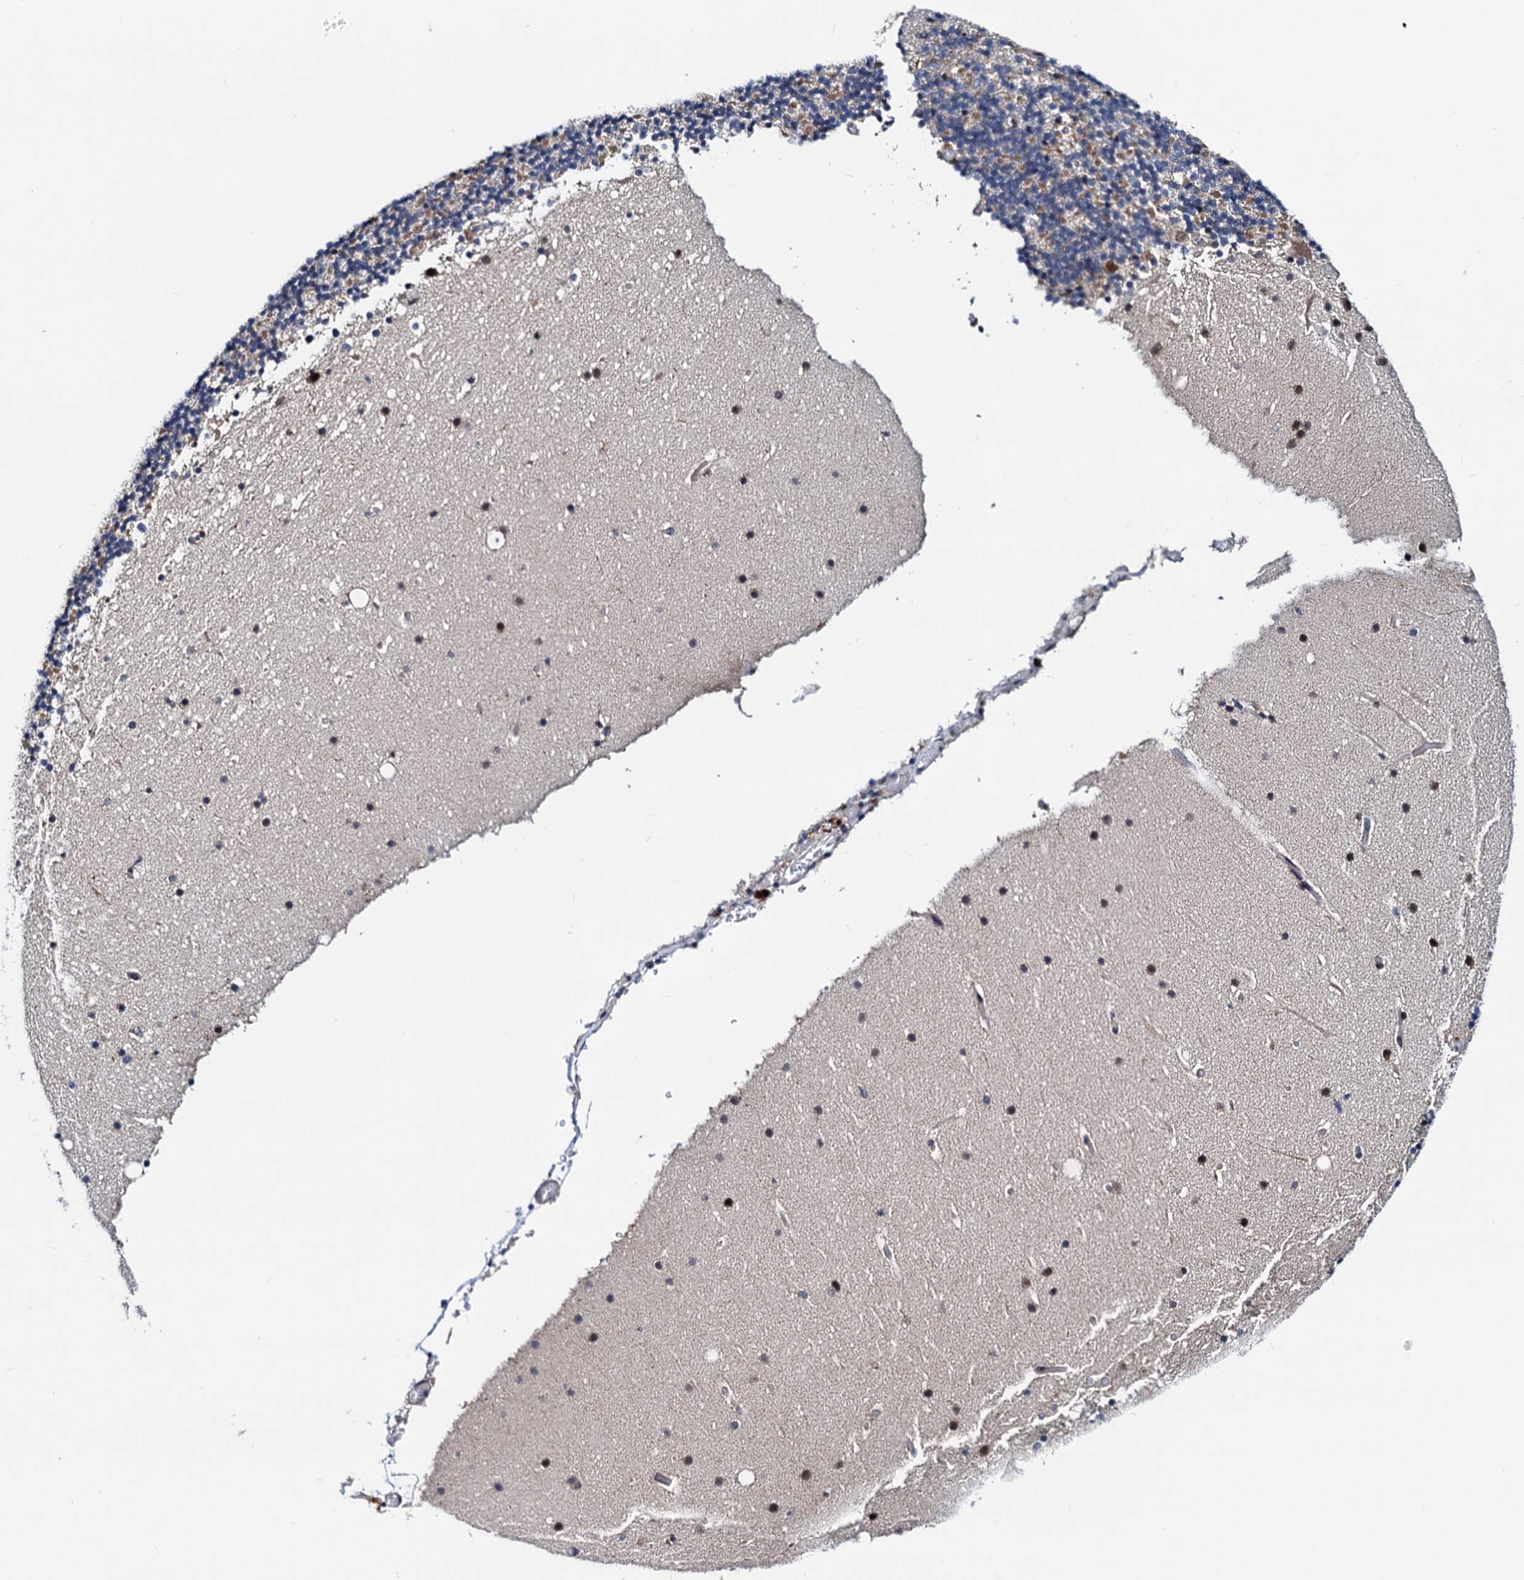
{"staining": {"intensity": "negative", "quantity": "none", "location": "none"}, "tissue": "cerebellum", "cell_type": "Cells in granular layer", "image_type": "normal", "snomed": [{"axis": "morphology", "description": "Normal tissue, NOS"}, {"axis": "topography", "description": "Cerebellum"}], "caption": "Immunohistochemistry (IHC) micrograph of unremarkable human cerebellum stained for a protein (brown), which exhibits no positivity in cells in granular layer.", "gene": "COA4", "patient": {"sex": "male", "age": 57}}